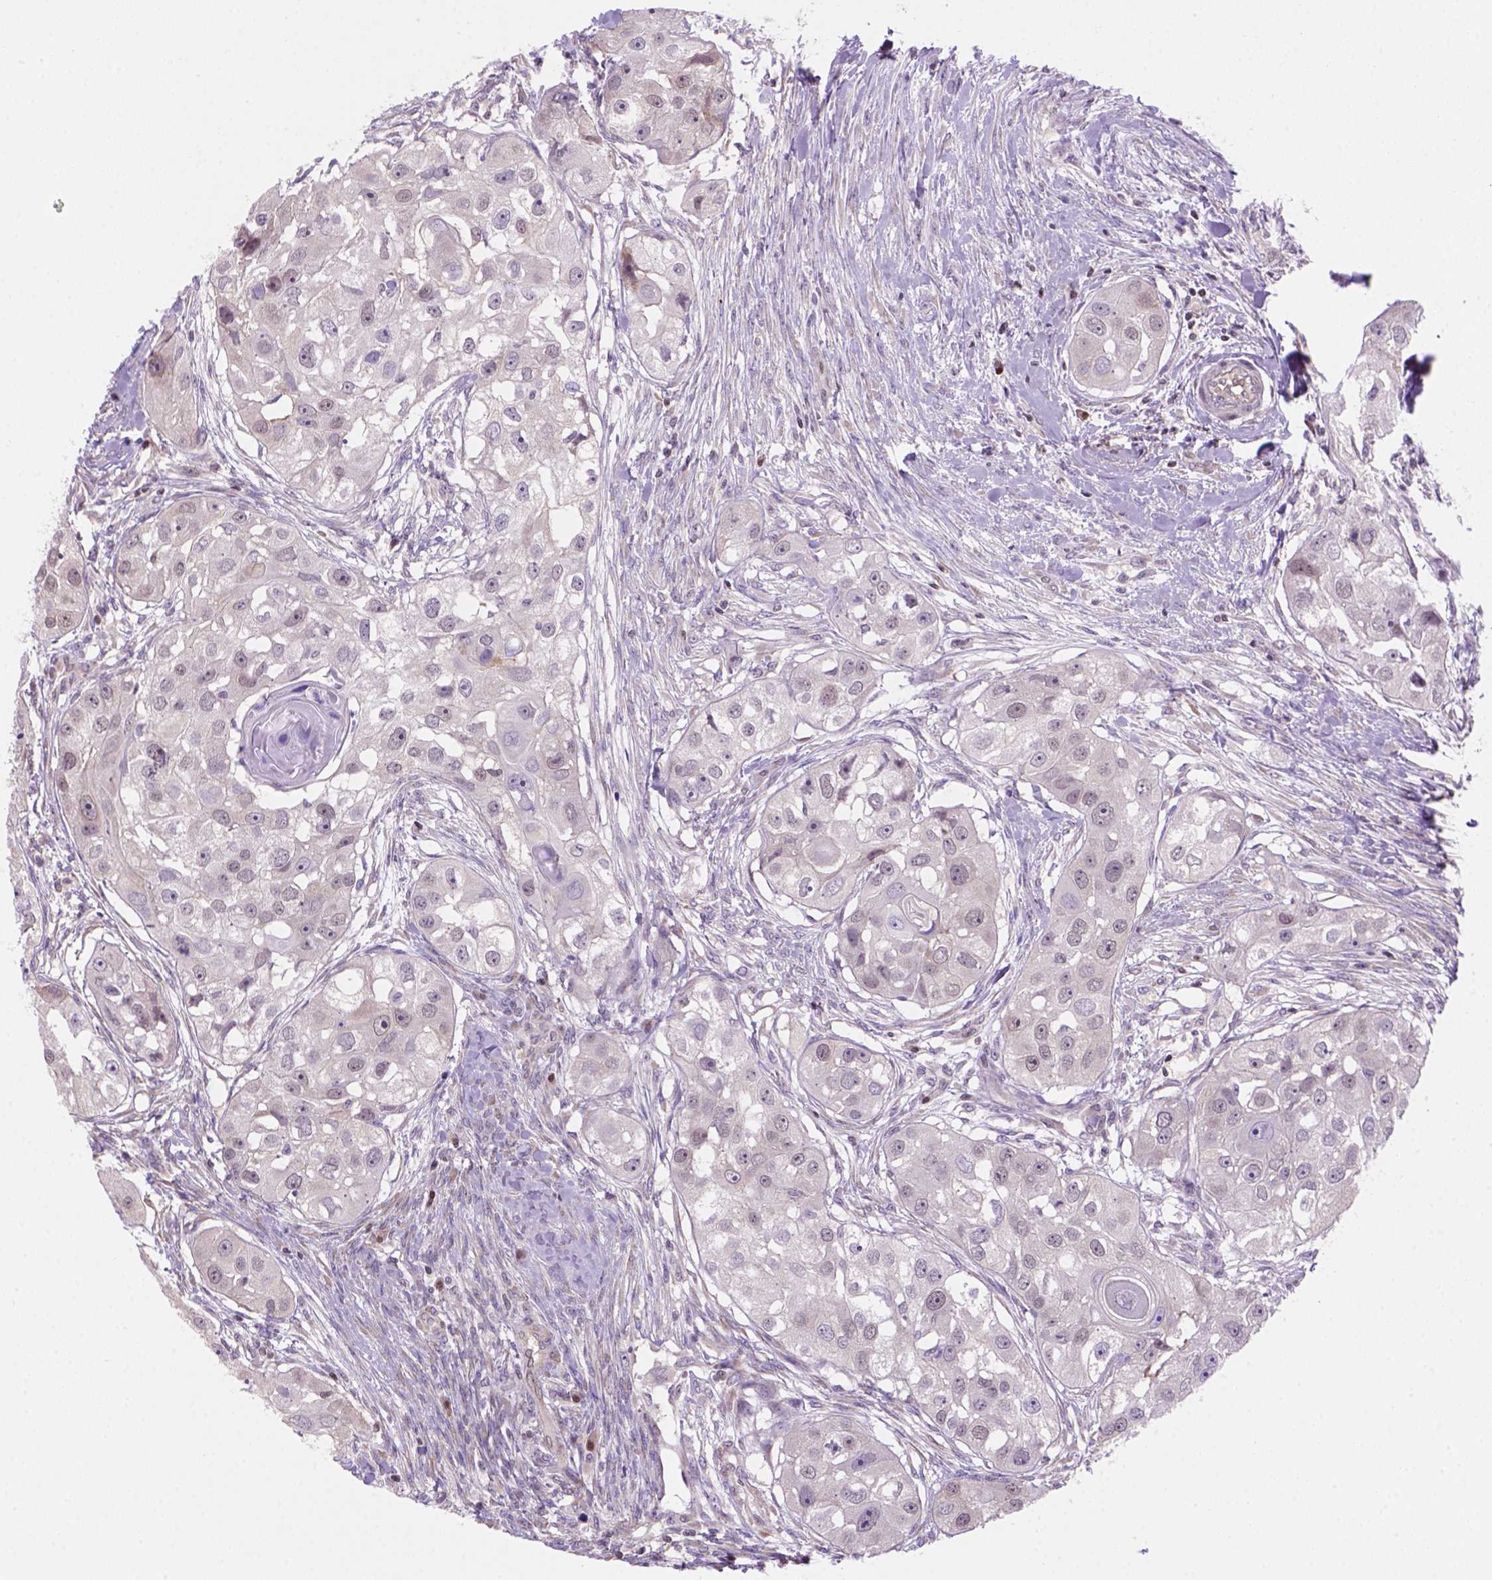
{"staining": {"intensity": "negative", "quantity": "none", "location": "none"}, "tissue": "head and neck cancer", "cell_type": "Tumor cells", "image_type": "cancer", "snomed": [{"axis": "morphology", "description": "Squamous cell carcinoma, NOS"}, {"axis": "topography", "description": "Head-Neck"}], "caption": "Immunohistochemistry micrograph of squamous cell carcinoma (head and neck) stained for a protein (brown), which exhibits no positivity in tumor cells.", "gene": "MGMT", "patient": {"sex": "male", "age": 51}}